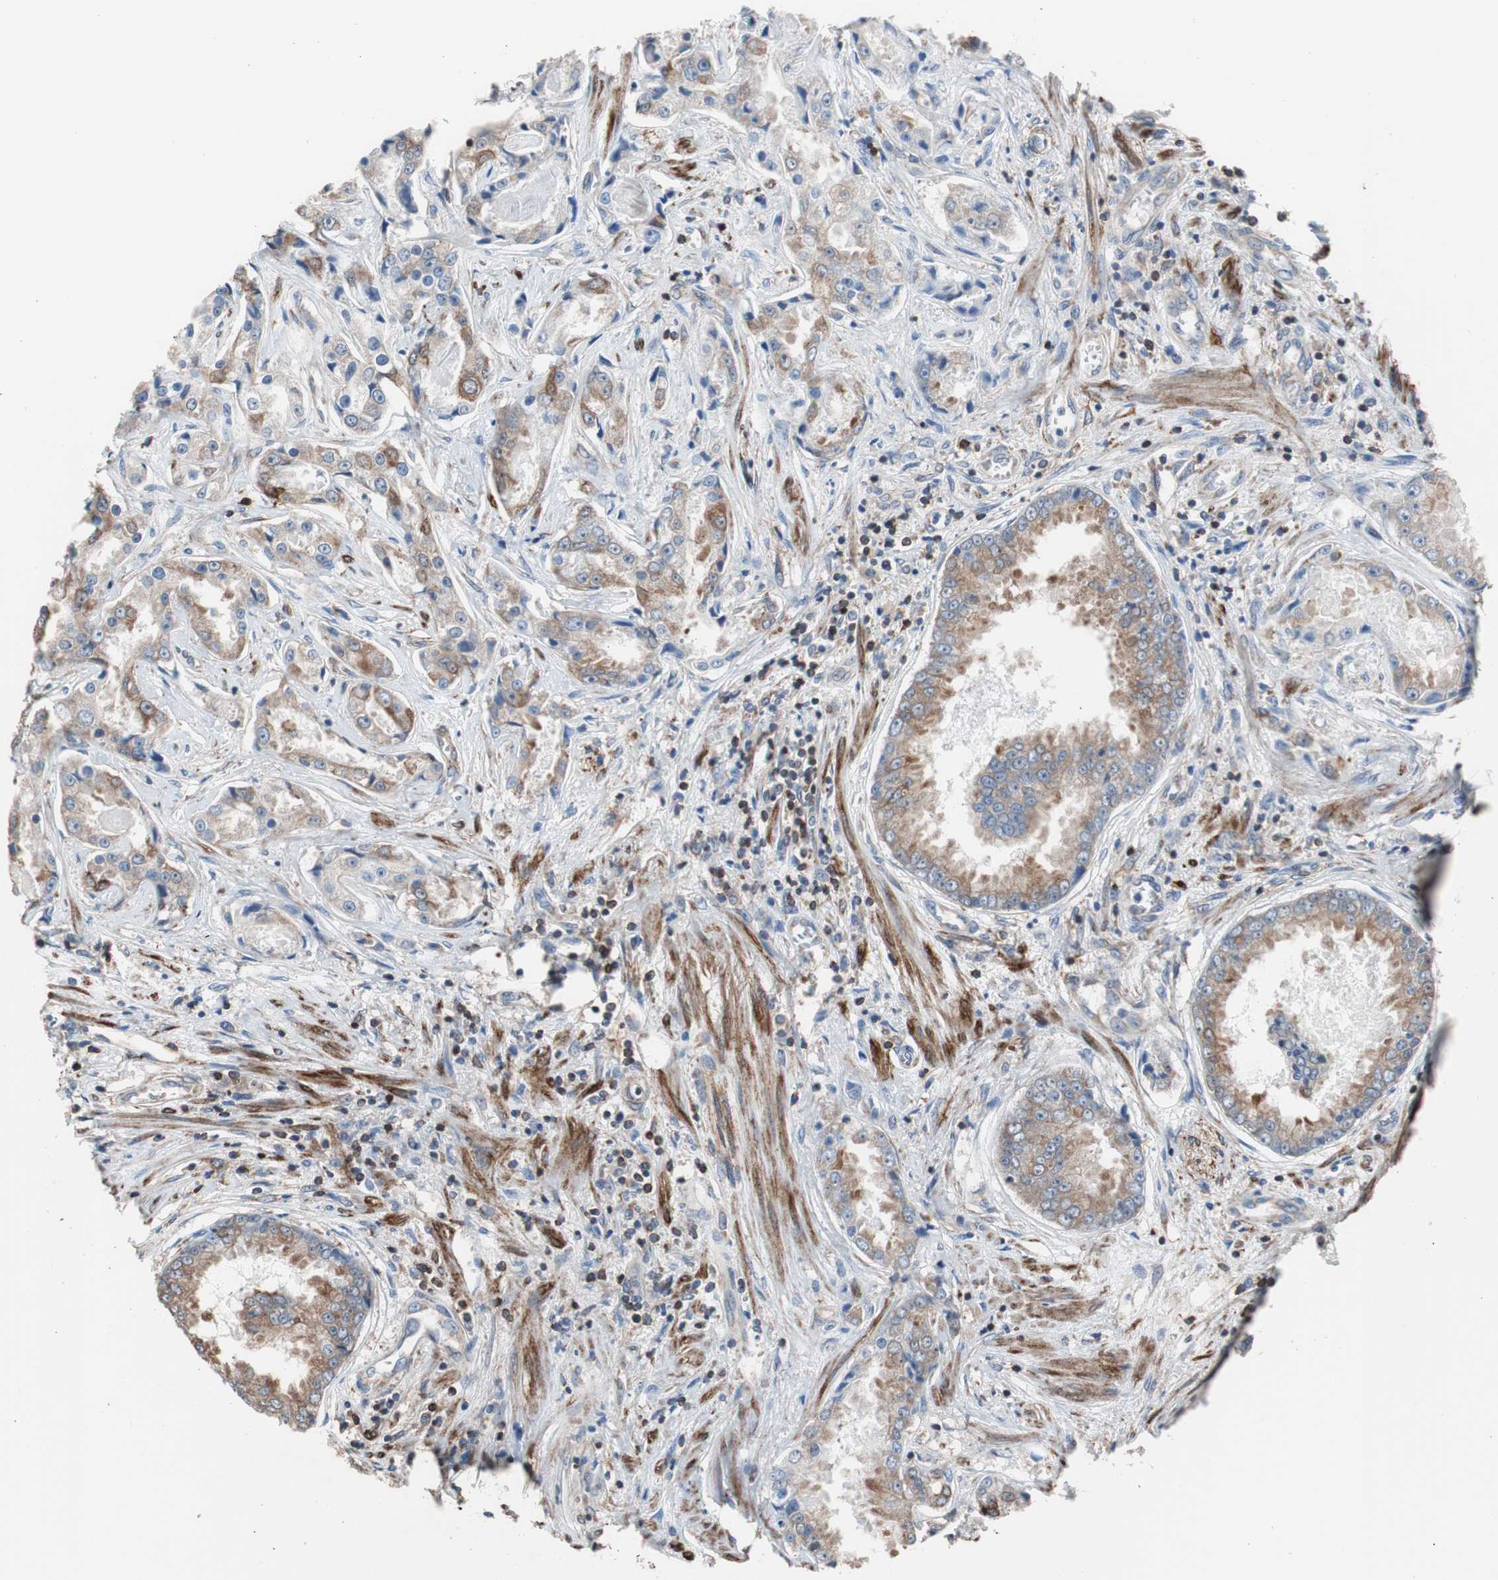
{"staining": {"intensity": "weak", "quantity": ">75%", "location": "cytoplasmic/membranous"}, "tissue": "prostate cancer", "cell_type": "Tumor cells", "image_type": "cancer", "snomed": [{"axis": "morphology", "description": "Adenocarcinoma, High grade"}, {"axis": "topography", "description": "Prostate"}], "caption": "Immunohistochemical staining of prostate adenocarcinoma (high-grade) exhibits low levels of weak cytoplasmic/membranous staining in approximately >75% of tumor cells.", "gene": "PBXIP1", "patient": {"sex": "male", "age": 73}}